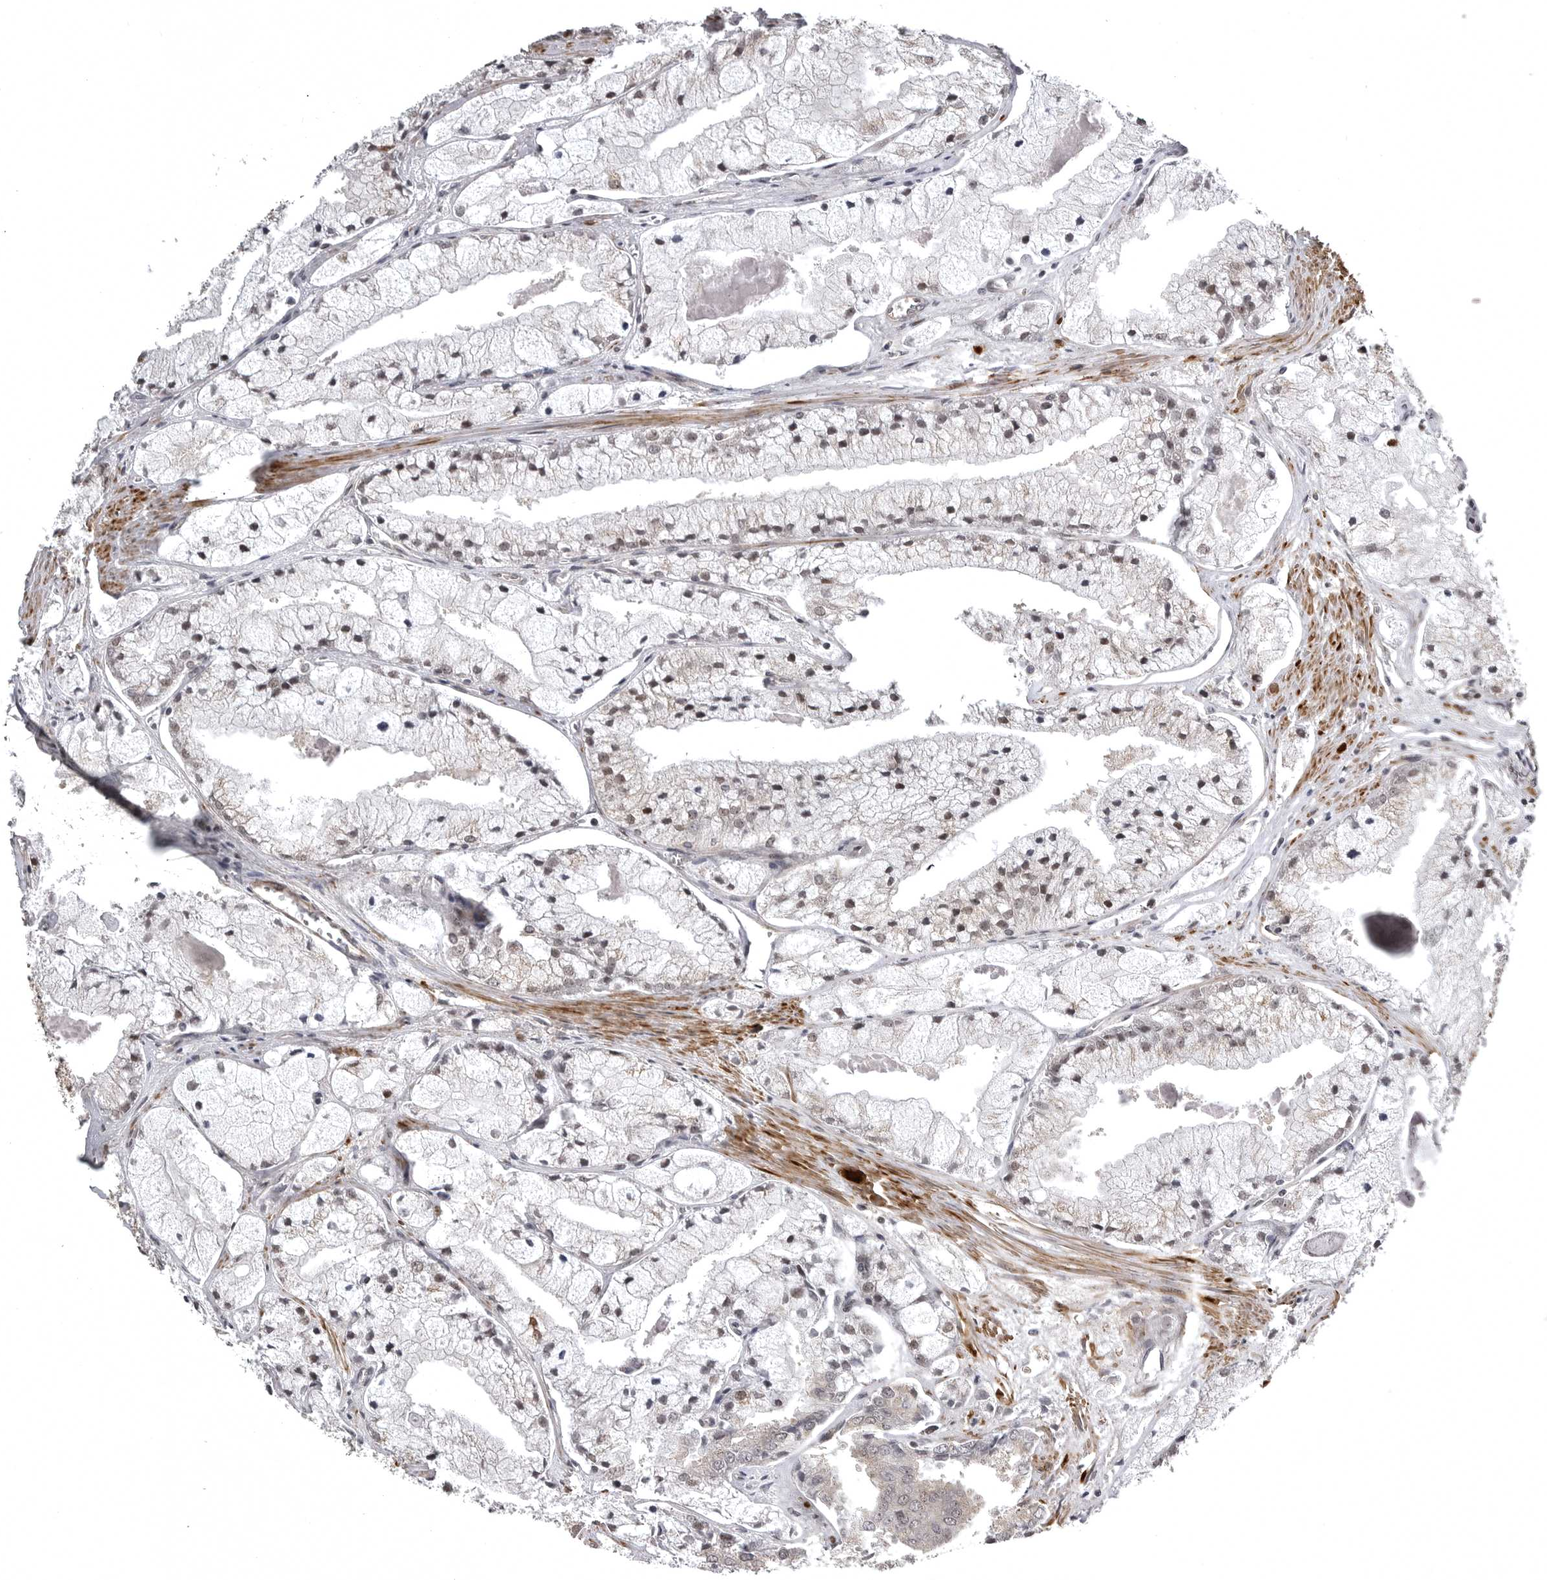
{"staining": {"intensity": "weak", "quantity": "<25%", "location": "nuclear"}, "tissue": "prostate cancer", "cell_type": "Tumor cells", "image_type": "cancer", "snomed": [{"axis": "morphology", "description": "Adenocarcinoma, High grade"}, {"axis": "topography", "description": "Prostate"}], "caption": "High magnification brightfield microscopy of high-grade adenocarcinoma (prostate) stained with DAB (3,3'-diaminobenzidine) (brown) and counterstained with hematoxylin (blue): tumor cells show no significant staining.", "gene": "SNX16", "patient": {"sex": "male", "age": 50}}